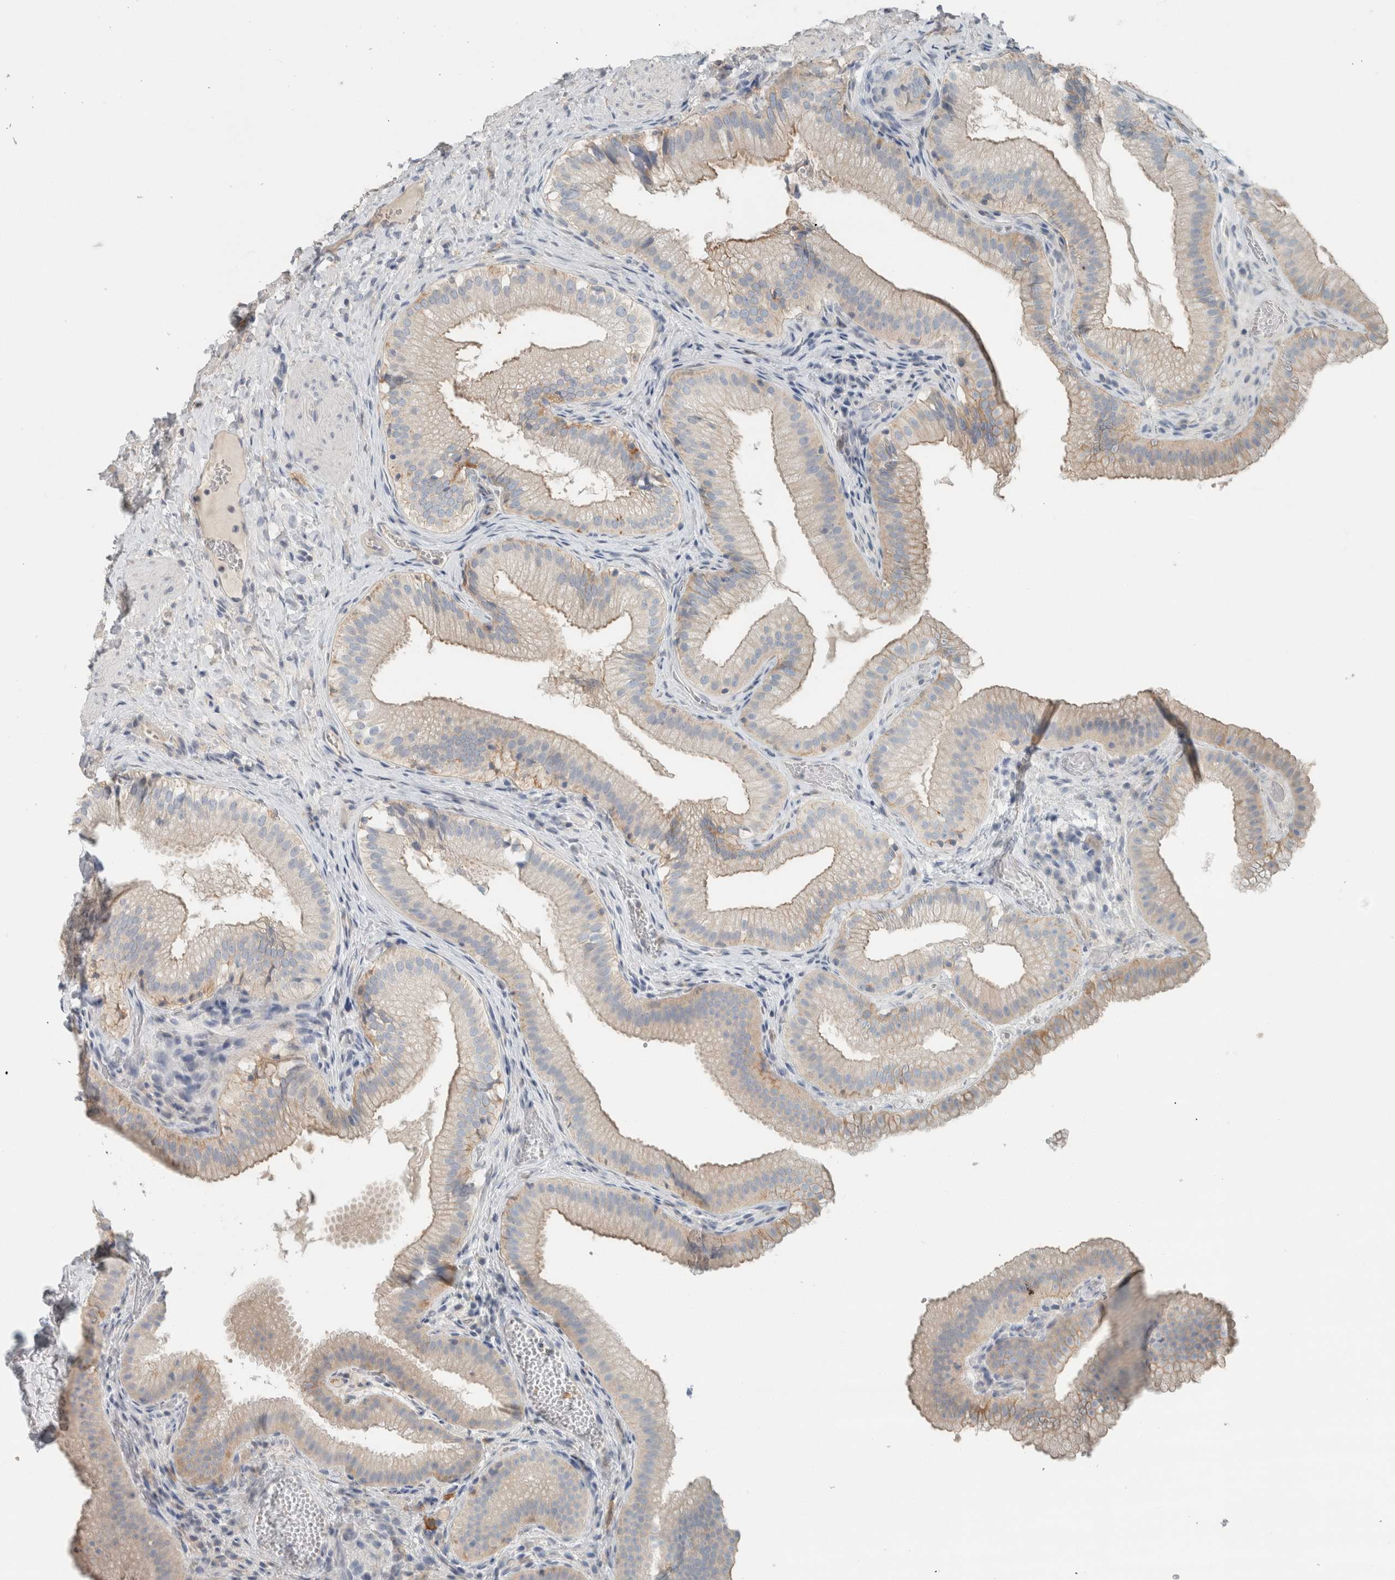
{"staining": {"intensity": "weak", "quantity": "<25%", "location": "cytoplasmic/membranous"}, "tissue": "gallbladder", "cell_type": "Glandular cells", "image_type": "normal", "snomed": [{"axis": "morphology", "description": "Normal tissue, NOS"}, {"axis": "topography", "description": "Gallbladder"}], "caption": "Immunohistochemistry (IHC) photomicrograph of benign gallbladder stained for a protein (brown), which demonstrates no staining in glandular cells.", "gene": "SCIN", "patient": {"sex": "female", "age": 30}}